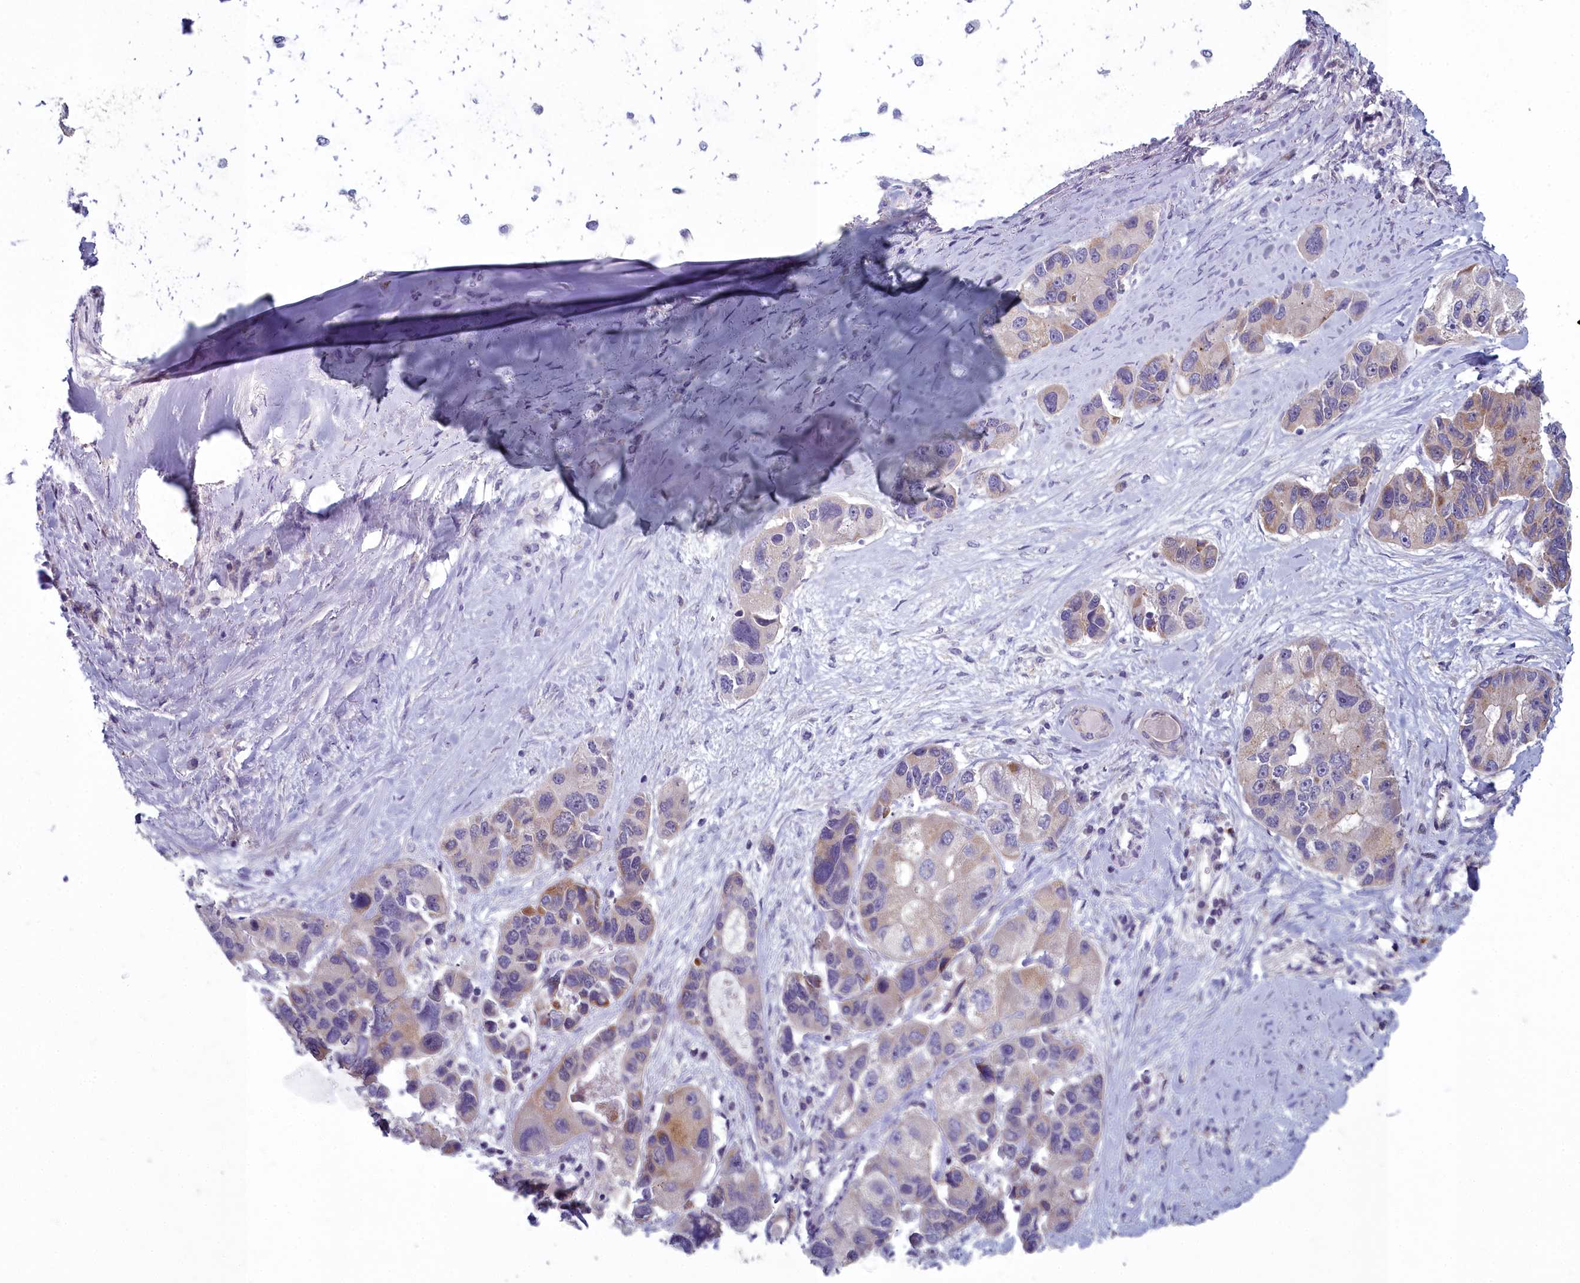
{"staining": {"intensity": "weak", "quantity": "<25%", "location": "cytoplasmic/membranous"}, "tissue": "lung cancer", "cell_type": "Tumor cells", "image_type": "cancer", "snomed": [{"axis": "morphology", "description": "Adenocarcinoma, NOS"}, {"axis": "topography", "description": "Lung"}], "caption": "Lung cancer was stained to show a protein in brown. There is no significant expression in tumor cells. (Brightfield microscopy of DAB (3,3'-diaminobenzidine) IHC at high magnification).", "gene": "INSYN2A", "patient": {"sex": "female", "age": 54}}